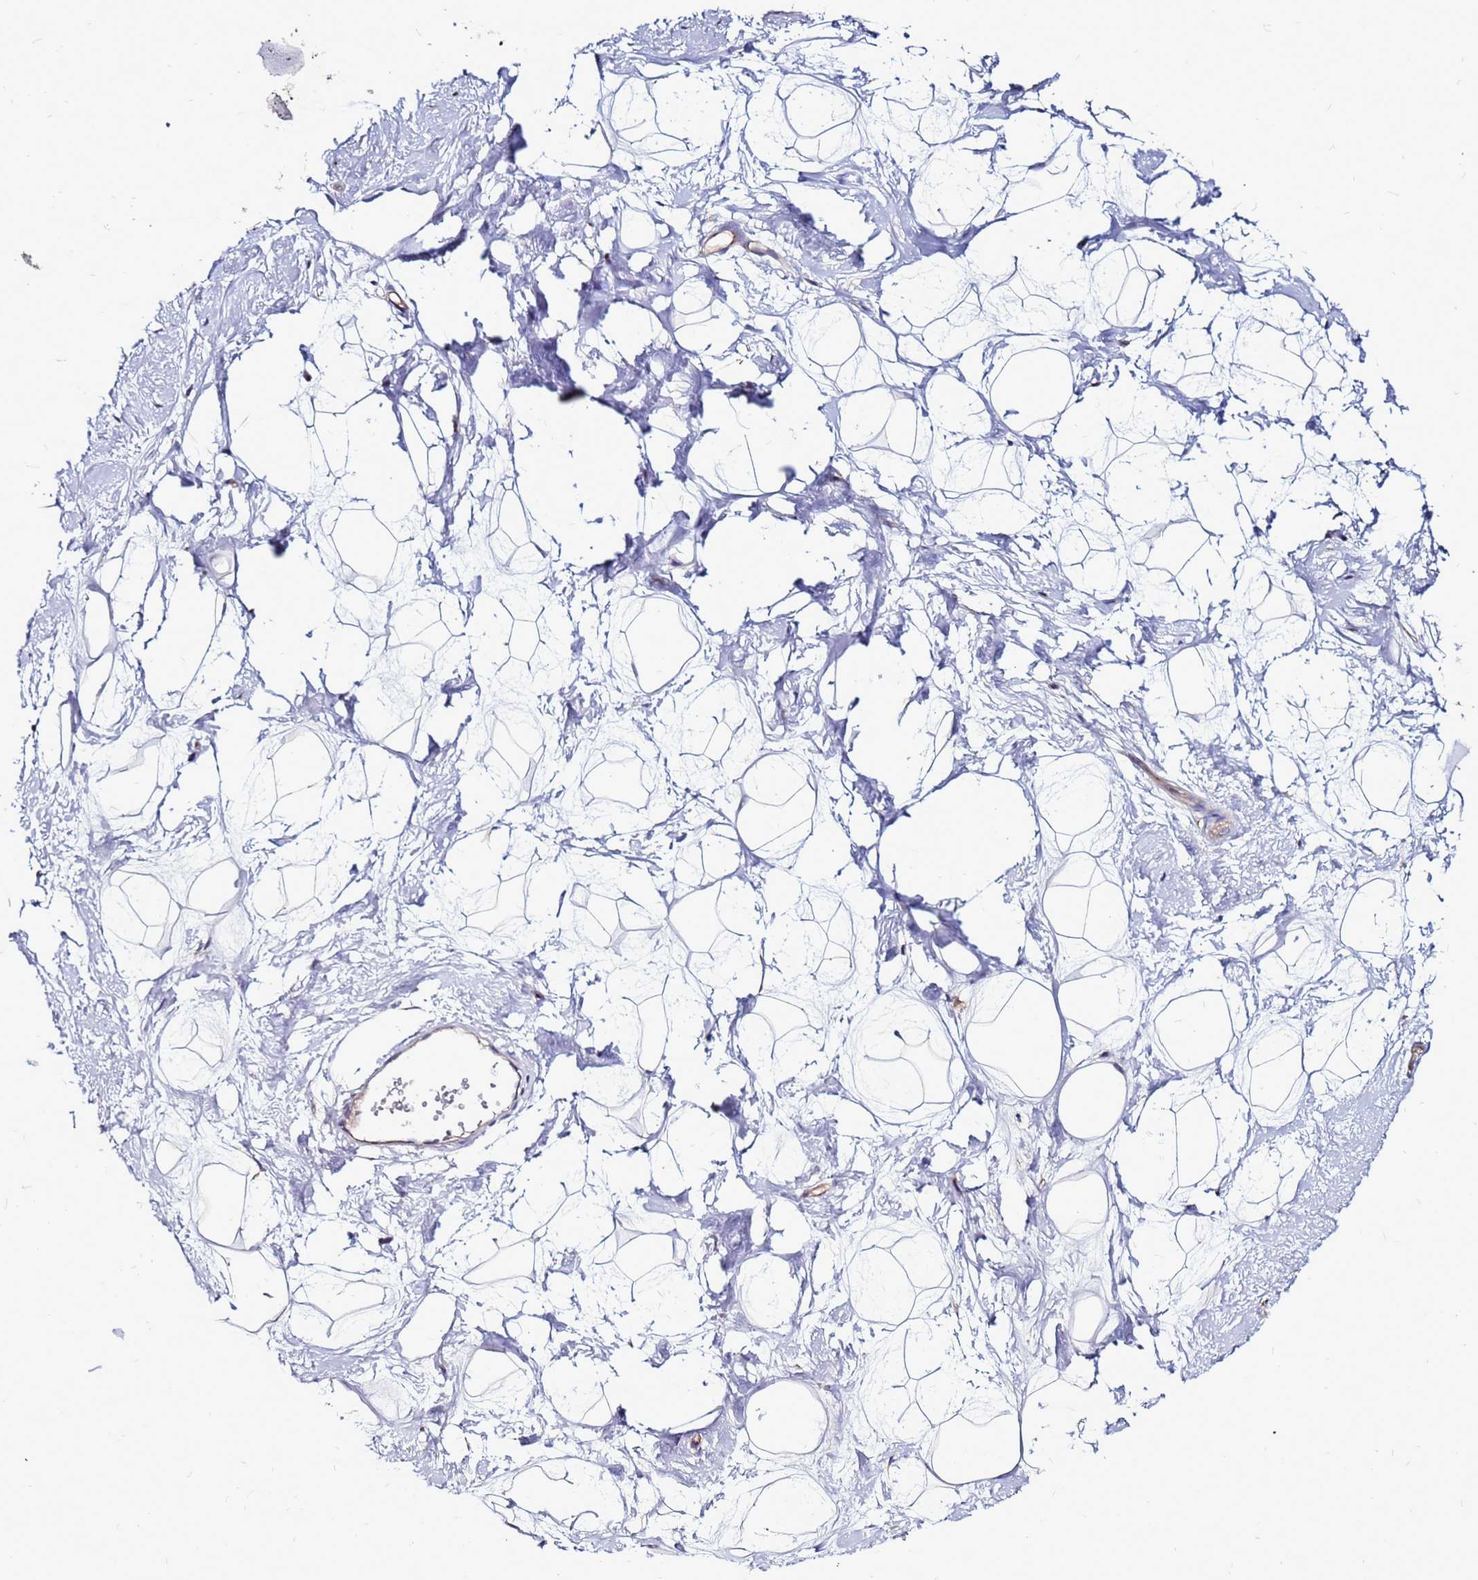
{"staining": {"intensity": "negative", "quantity": "none", "location": "none"}, "tissue": "breast", "cell_type": "Adipocytes", "image_type": "normal", "snomed": [{"axis": "morphology", "description": "Normal tissue, NOS"}, {"axis": "morphology", "description": "Adenoma, NOS"}, {"axis": "topography", "description": "Breast"}], "caption": "A high-resolution image shows immunohistochemistry staining of normal breast, which exhibits no significant expression in adipocytes.", "gene": "GPN3", "patient": {"sex": "female", "age": 23}}